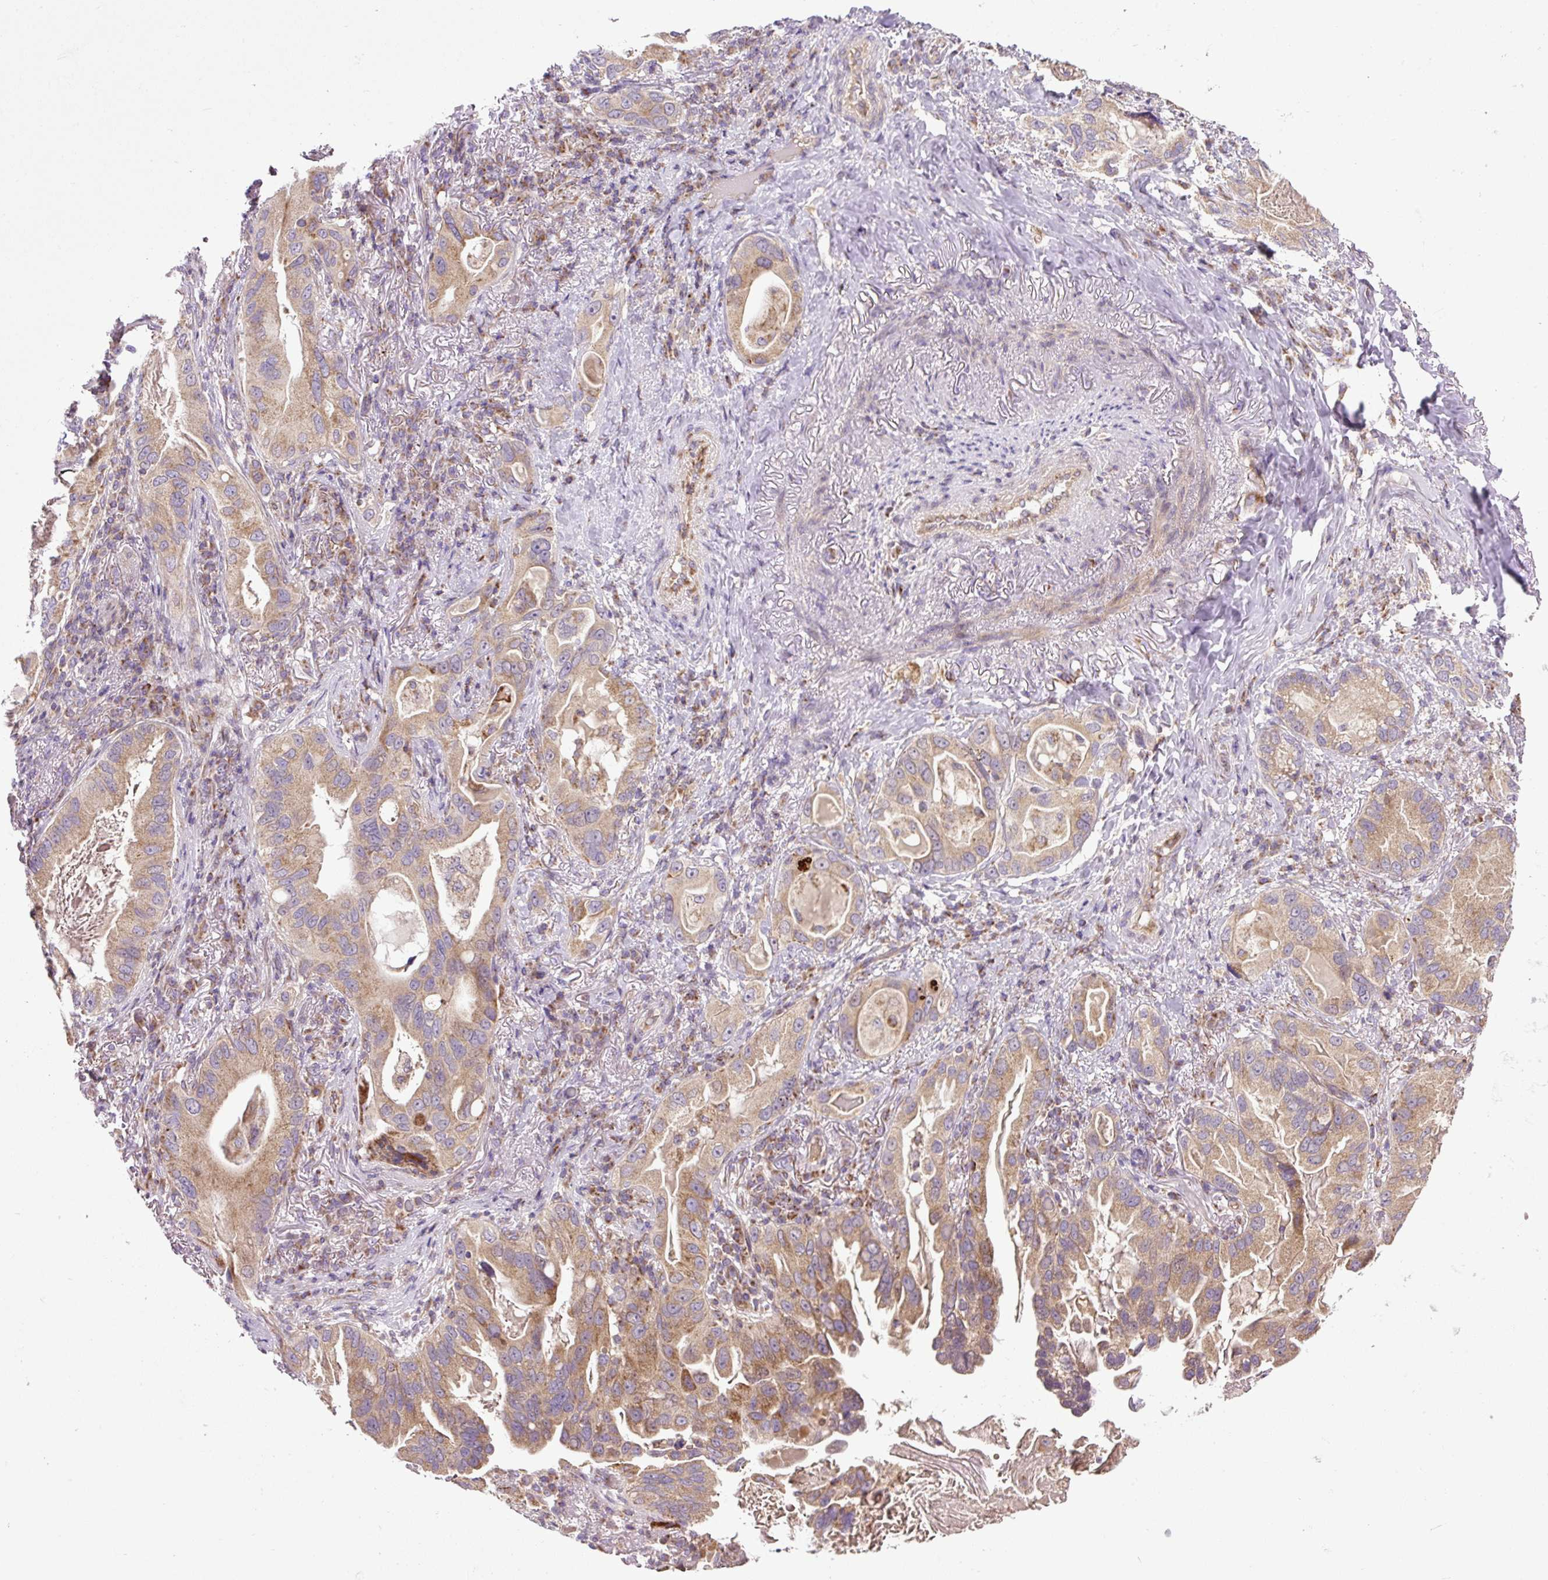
{"staining": {"intensity": "moderate", "quantity": ">75%", "location": "cytoplasmic/membranous"}, "tissue": "lung cancer", "cell_type": "Tumor cells", "image_type": "cancer", "snomed": [{"axis": "morphology", "description": "Adenocarcinoma, NOS"}, {"axis": "topography", "description": "Lung"}], "caption": "There is medium levels of moderate cytoplasmic/membranous staining in tumor cells of lung cancer (adenocarcinoma), as demonstrated by immunohistochemical staining (brown color).", "gene": "ZNF547", "patient": {"sex": "female", "age": 69}}